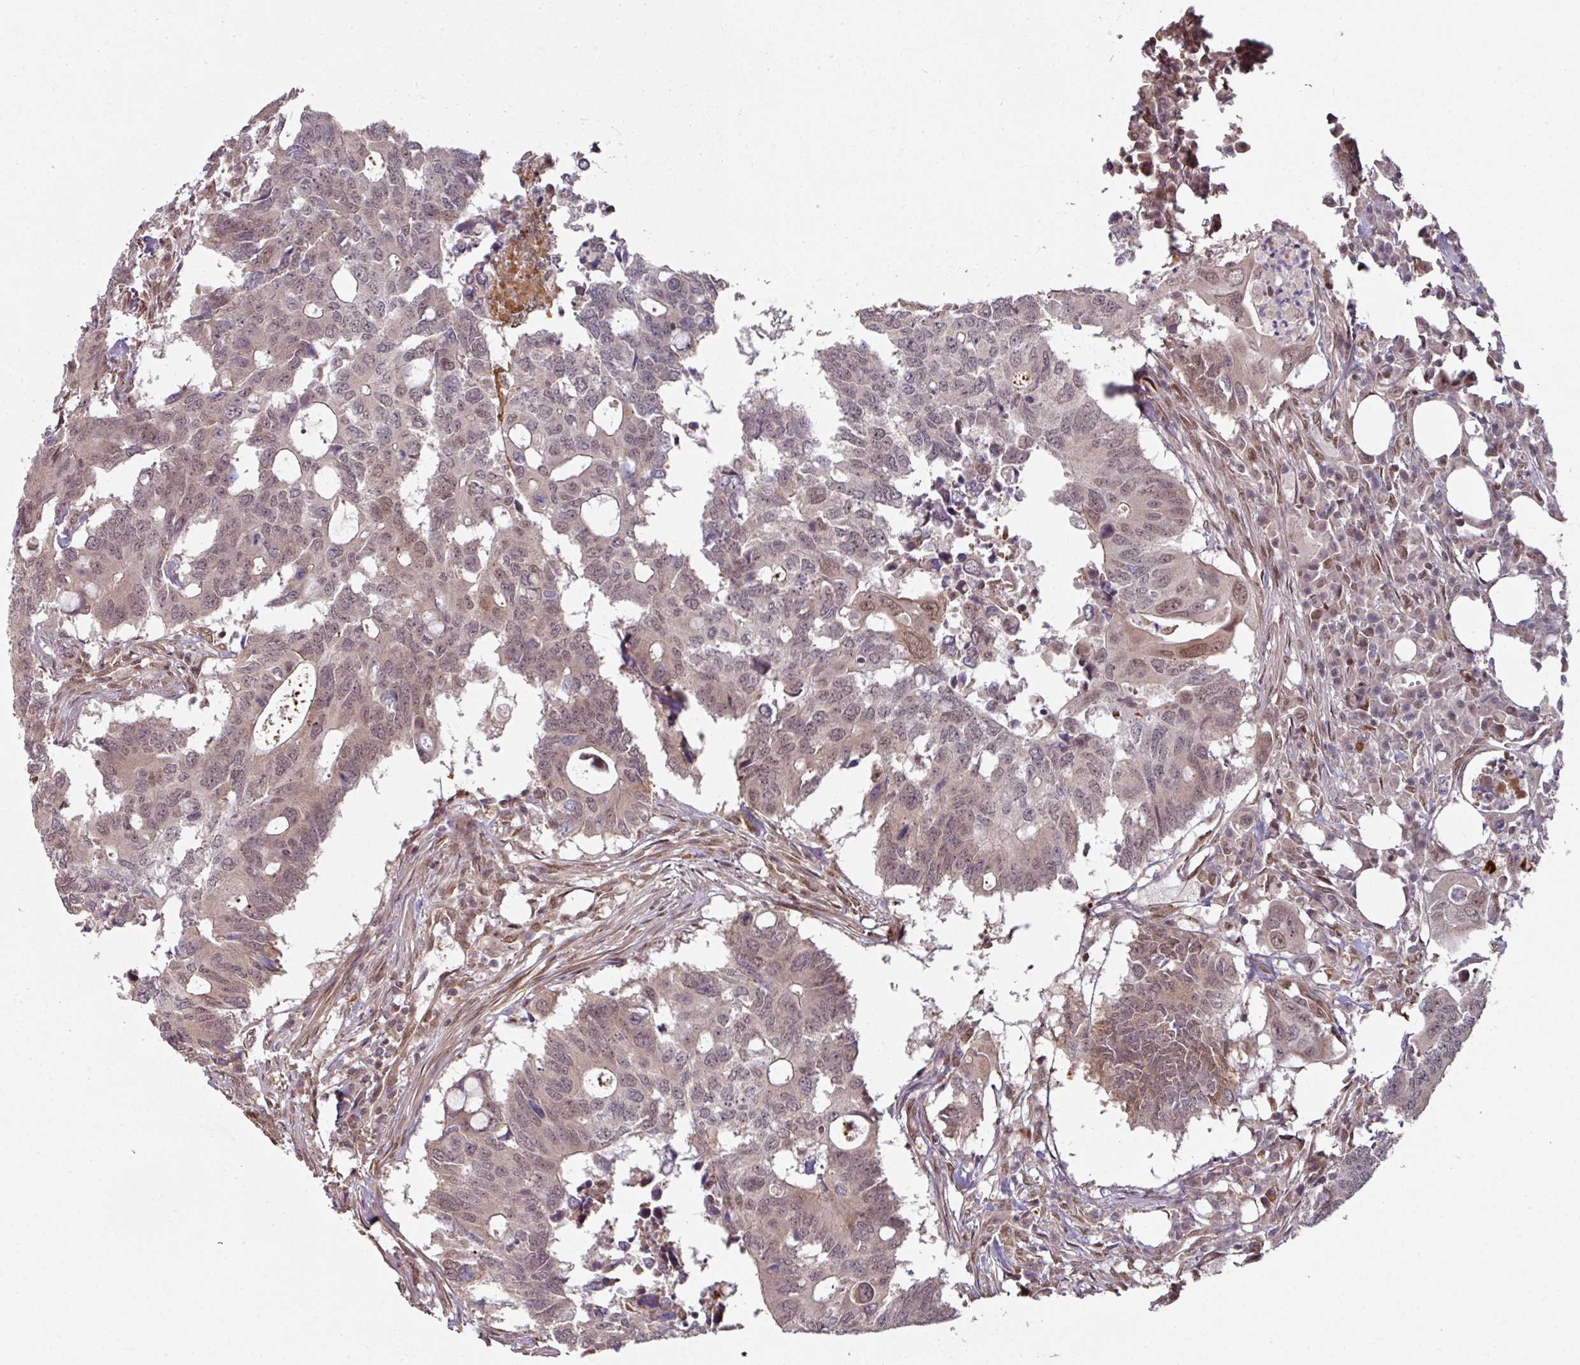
{"staining": {"intensity": "weak", "quantity": "<25%", "location": "cytoplasmic/membranous,nuclear"}, "tissue": "colorectal cancer", "cell_type": "Tumor cells", "image_type": "cancer", "snomed": [{"axis": "morphology", "description": "Adenocarcinoma, NOS"}, {"axis": "topography", "description": "Colon"}], "caption": "The photomicrograph displays no significant expression in tumor cells of colorectal cancer (adenocarcinoma). The staining is performed using DAB brown chromogen with nuclei counter-stained in using hematoxylin.", "gene": "SIK3", "patient": {"sex": "male", "age": 71}}